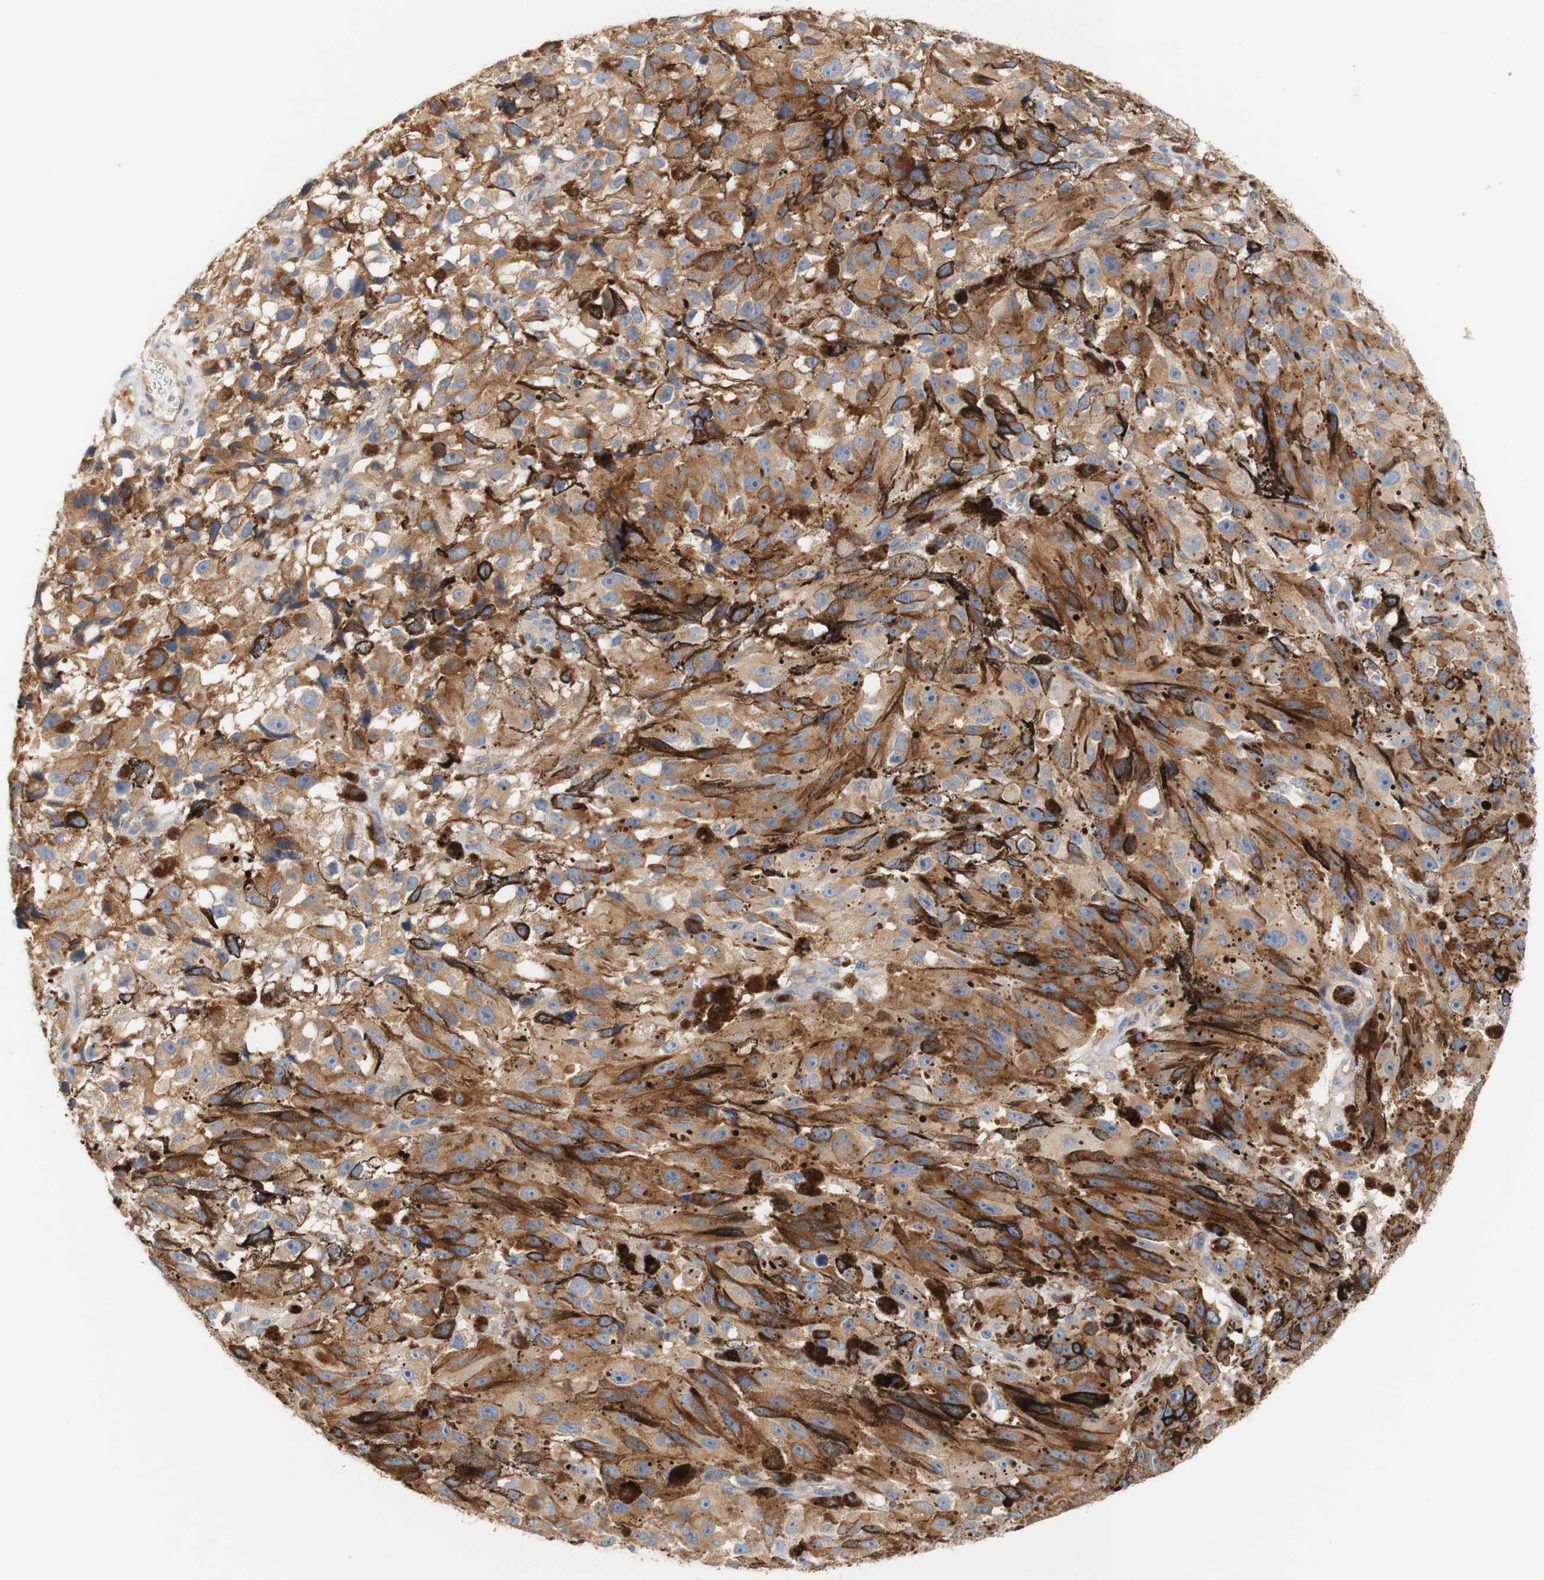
{"staining": {"intensity": "moderate", "quantity": ">75%", "location": "cytoplasmic/membranous"}, "tissue": "melanoma", "cell_type": "Tumor cells", "image_type": "cancer", "snomed": [{"axis": "morphology", "description": "Malignant melanoma, NOS"}, {"axis": "topography", "description": "Skin"}], "caption": "A photomicrograph of human melanoma stained for a protein displays moderate cytoplasmic/membranous brown staining in tumor cells.", "gene": "PCDH7", "patient": {"sex": "female", "age": 104}}